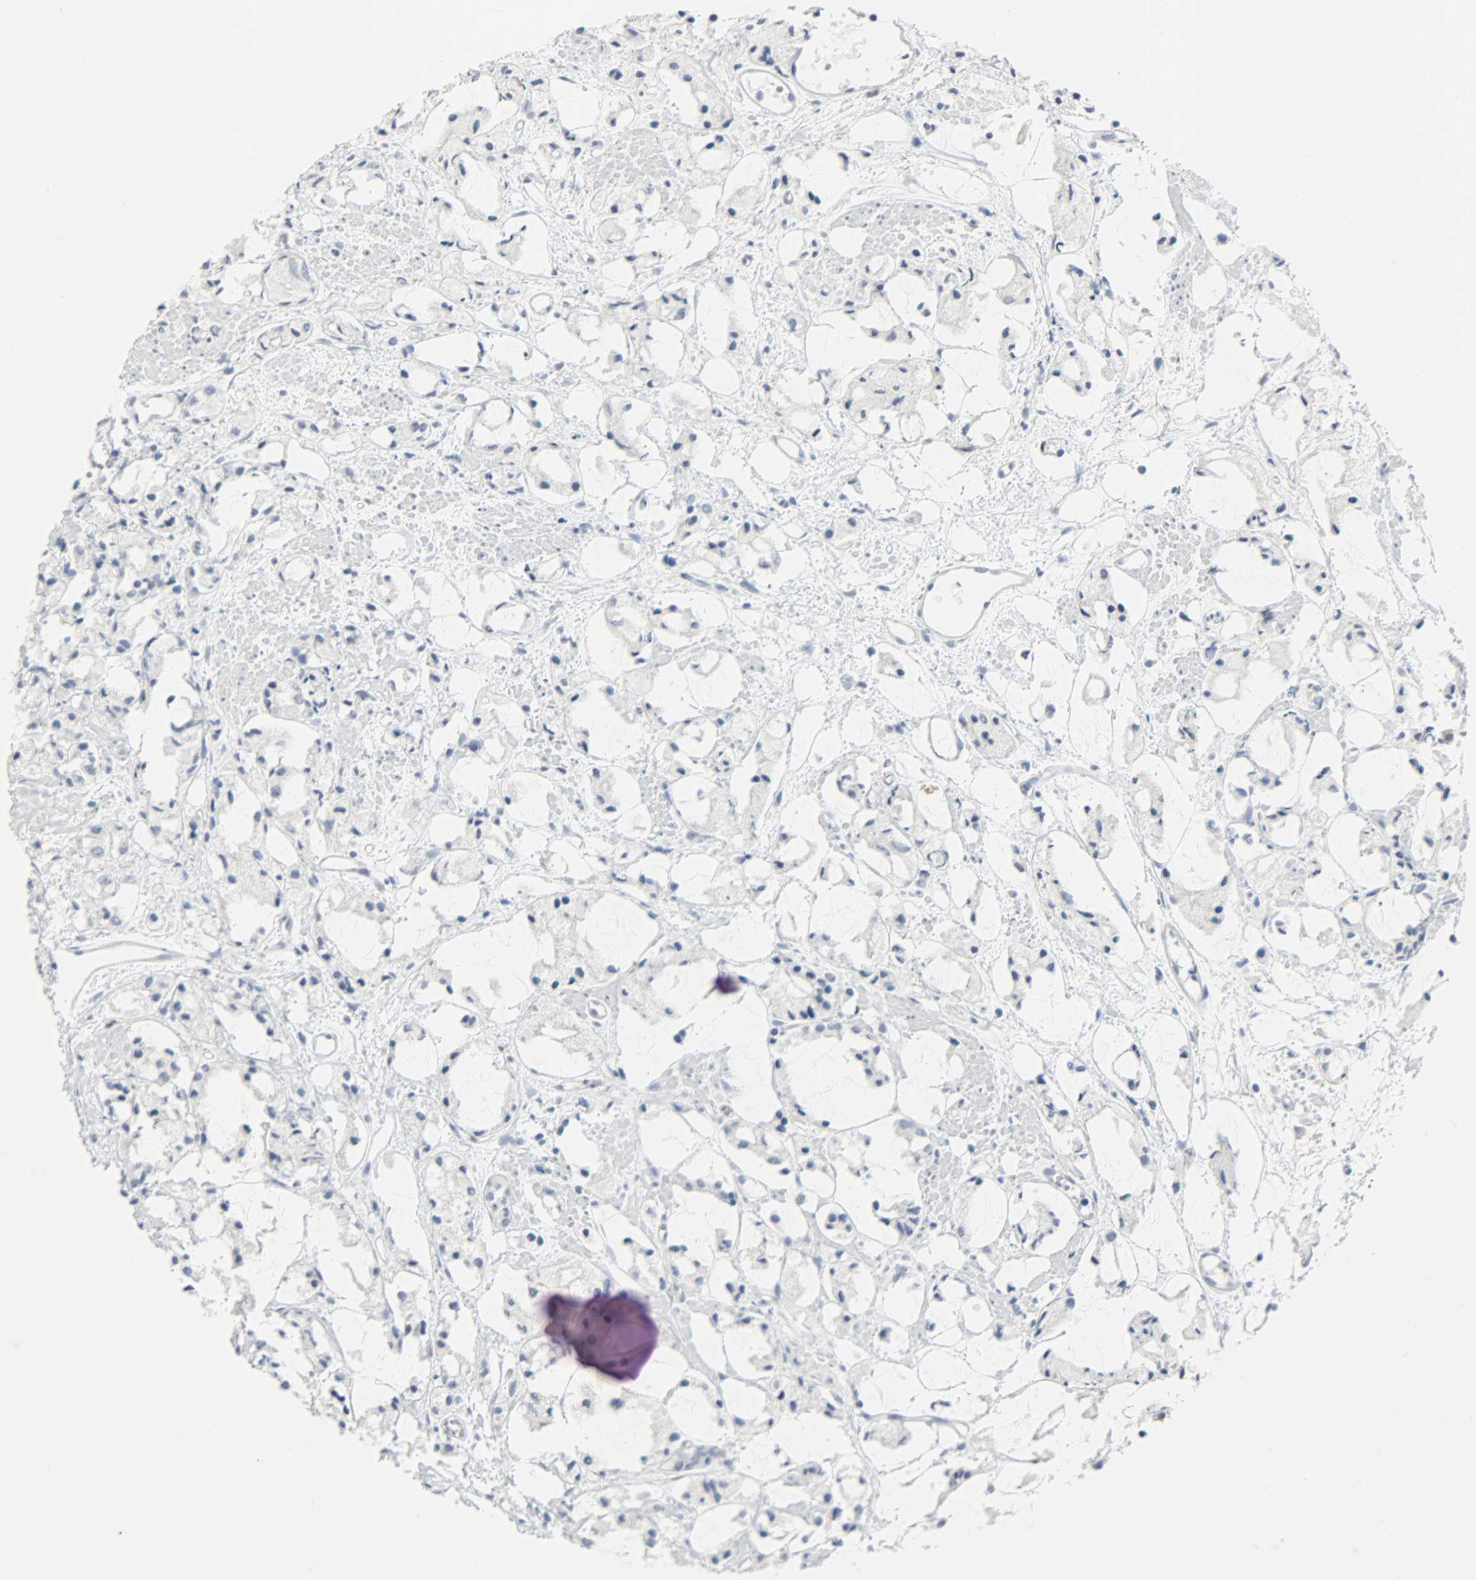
{"staining": {"intensity": "negative", "quantity": "none", "location": "none"}, "tissue": "prostate cancer", "cell_type": "Tumor cells", "image_type": "cancer", "snomed": [{"axis": "morphology", "description": "Adenocarcinoma, High grade"}, {"axis": "topography", "description": "Prostate"}], "caption": "Immunohistochemistry (IHC) photomicrograph of neoplastic tissue: human high-grade adenocarcinoma (prostate) stained with DAB reveals no significant protein expression in tumor cells.", "gene": "KIT", "patient": {"sex": "male", "age": 85}}